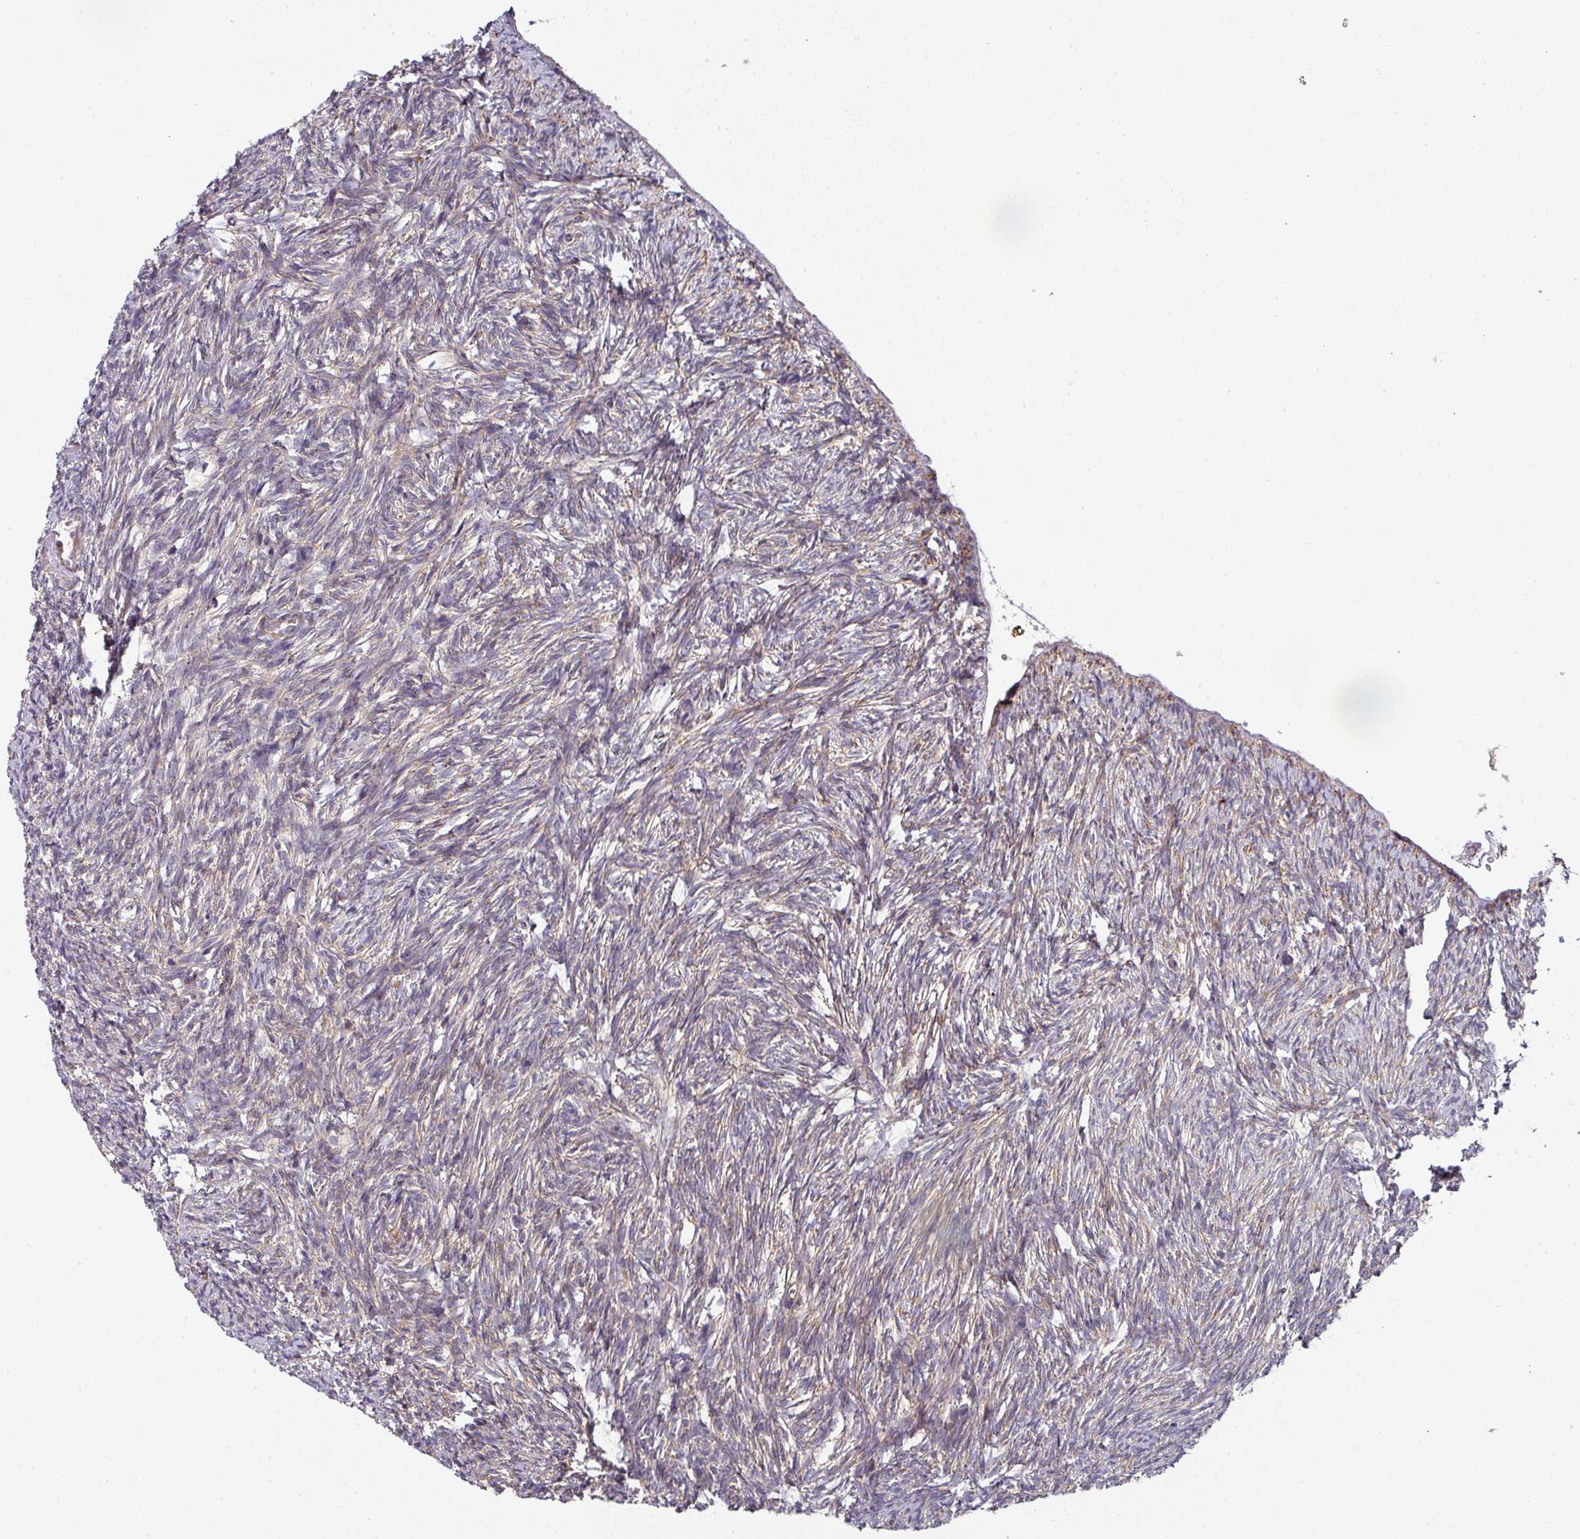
{"staining": {"intensity": "moderate", "quantity": "25%-75%", "location": "cytoplasmic/membranous"}, "tissue": "ovary", "cell_type": "Ovarian stroma cells", "image_type": "normal", "snomed": [{"axis": "morphology", "description": "Normal tissue, NOS"}, {"axis": "topography", "description": "Ovary"}], "caption": "An immunohistochemistry image of benign tissue is shown. Protein staining in brown labels moderate cytoplasmic/membranous positivity in ovary within ovarian stroma cells.", "gene": "ZNF268", "patient": {"sex": "female", "age": 51}}